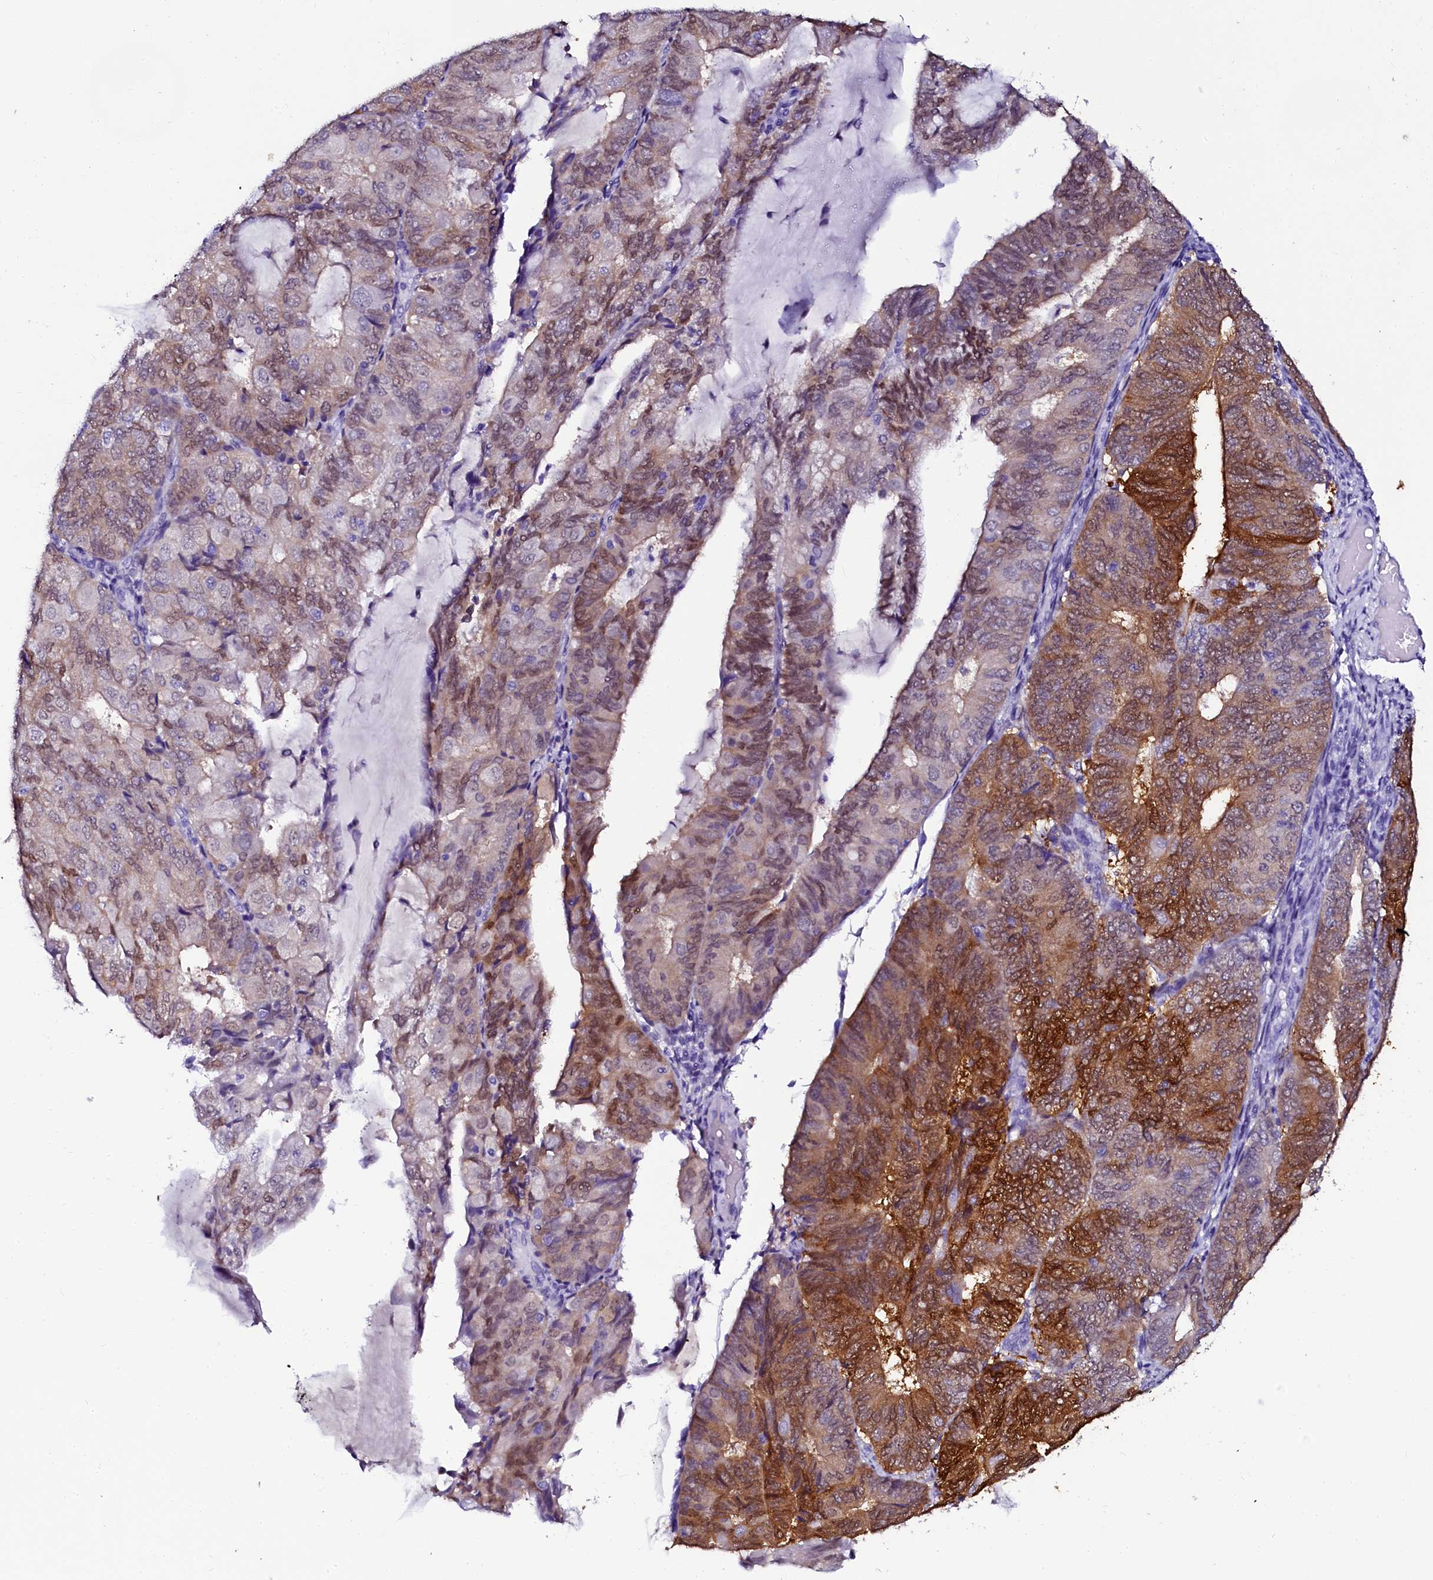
{"staining": {"intensity": "strong", "quantity": "25%-75%", "location": "cytoplasmic/membranous,nuclear"}, "tissue": "endometrial cancer", "cell_type": "Tumor cells", "image_type": "cancer", "snomed": [{"axis": "morphology", "description": "Adenocarcinoma, NOS"}, {"axis": "topography", "description": "Endometrium"}], "caption": "Endometrial cancer tissue exhibits strong cytoplasmic/membranous and nuclear expression in approximately 25%-75% of tumor cells", "gene": "SORD", "patient": {"sex": "female", "age": 81}}